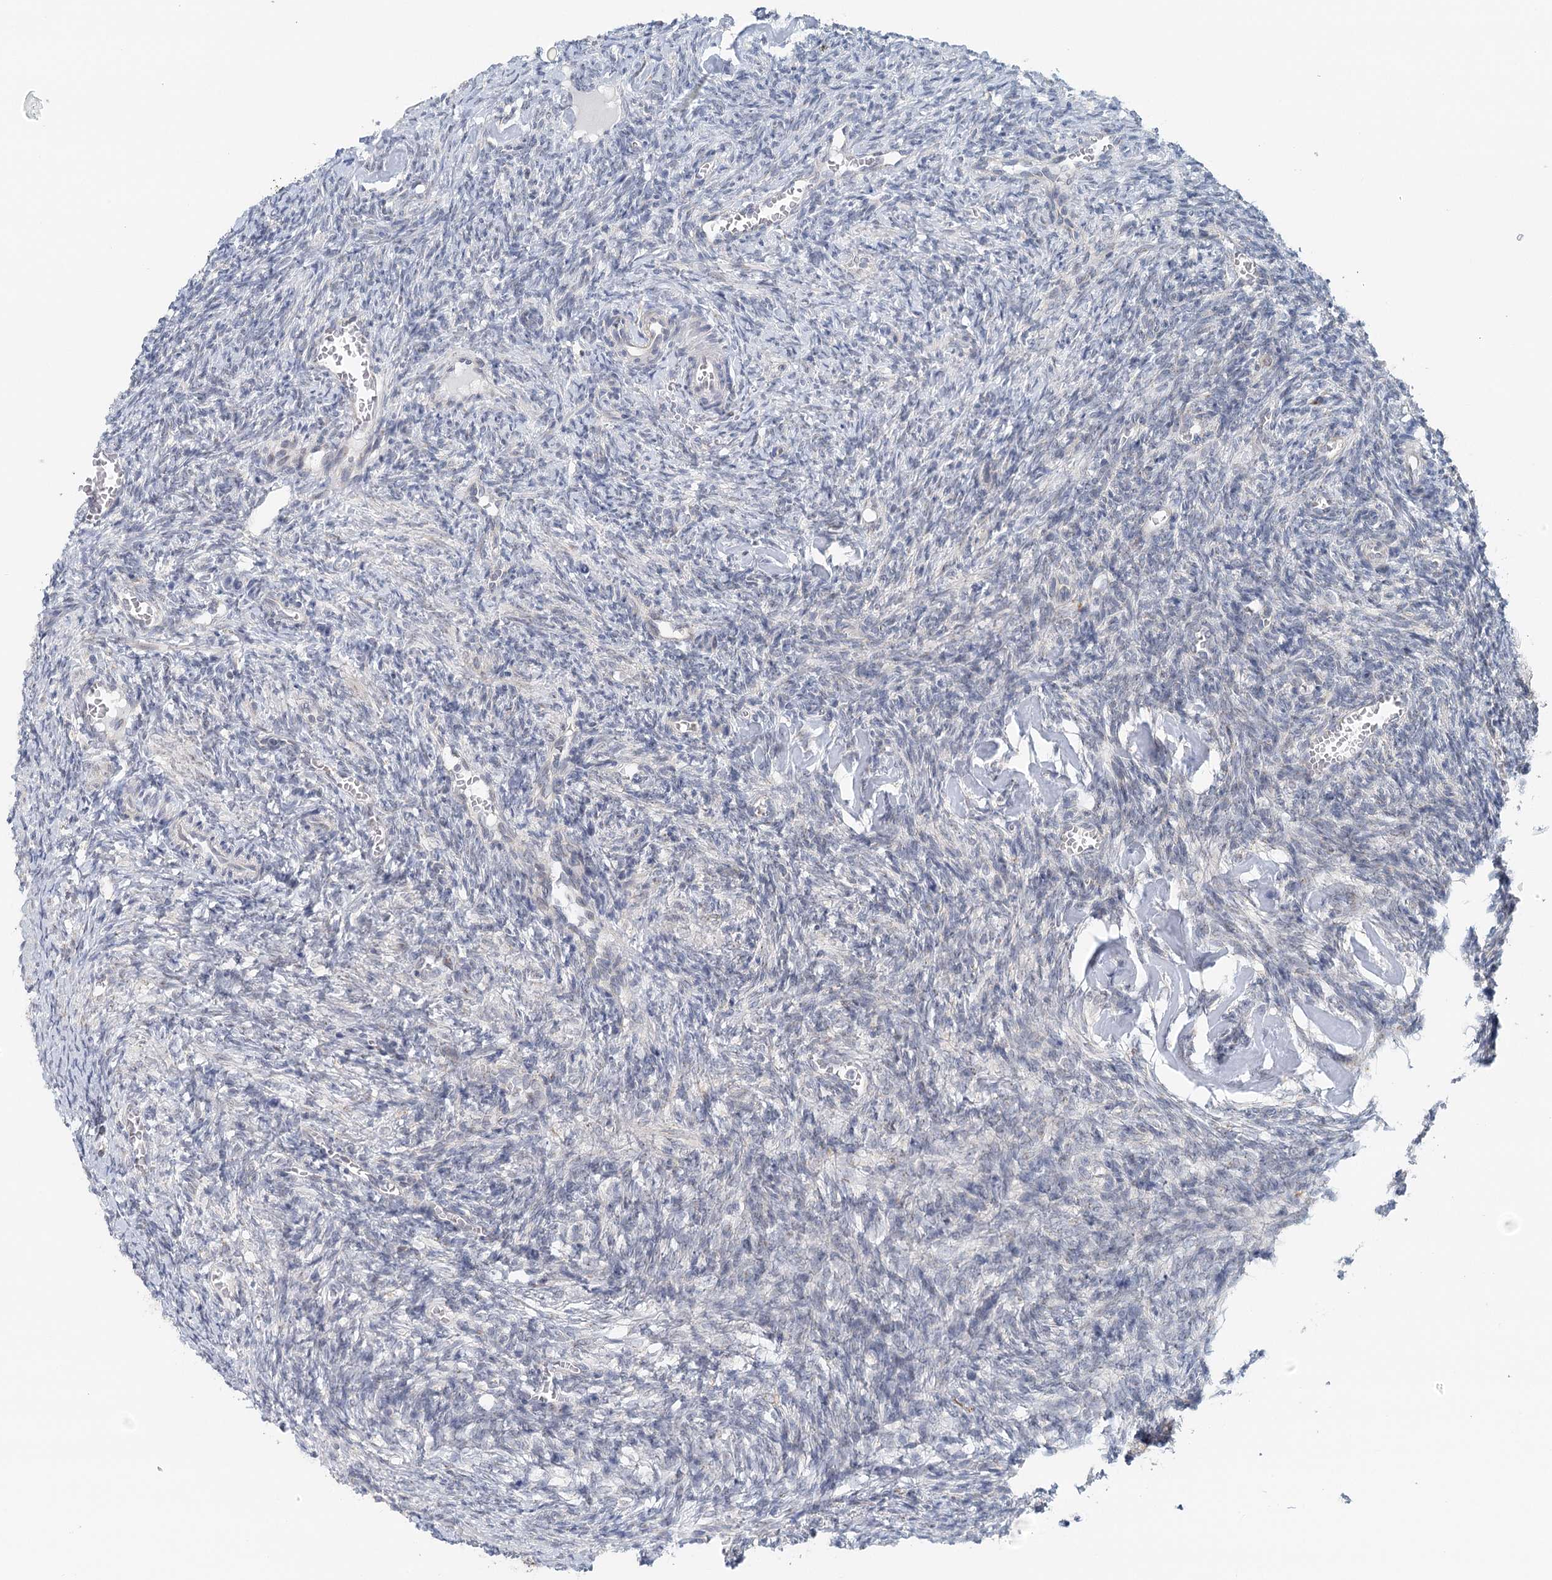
{"staining": {"intensity": "negative", "quantity": "none", "location": "none"}, "tissue": "ovary", "cell_type": "Ovarian stroma cells", "image_type": "normal", "snomed": [{"axis": "morphology", "description": "Normal tissue, NOS"}, {"axis": "topography", "description": "Ovary"}], "caption": "Immunohistochemistry (IHC) histopathology image of unremarkable ovary: human ovary stained with DAB (3,3'-diaminobenzidine) demonstrates no significant protein positivity in ovarian stroma cells. (Stains: DAB (3,3'-diaminobenzidine) IHC with hematoxylin counter stain, Microscopy: brightfield microscopy at high magnification).", "gene": "RNF150", "patient": {"sex": "female", "age": 27}}